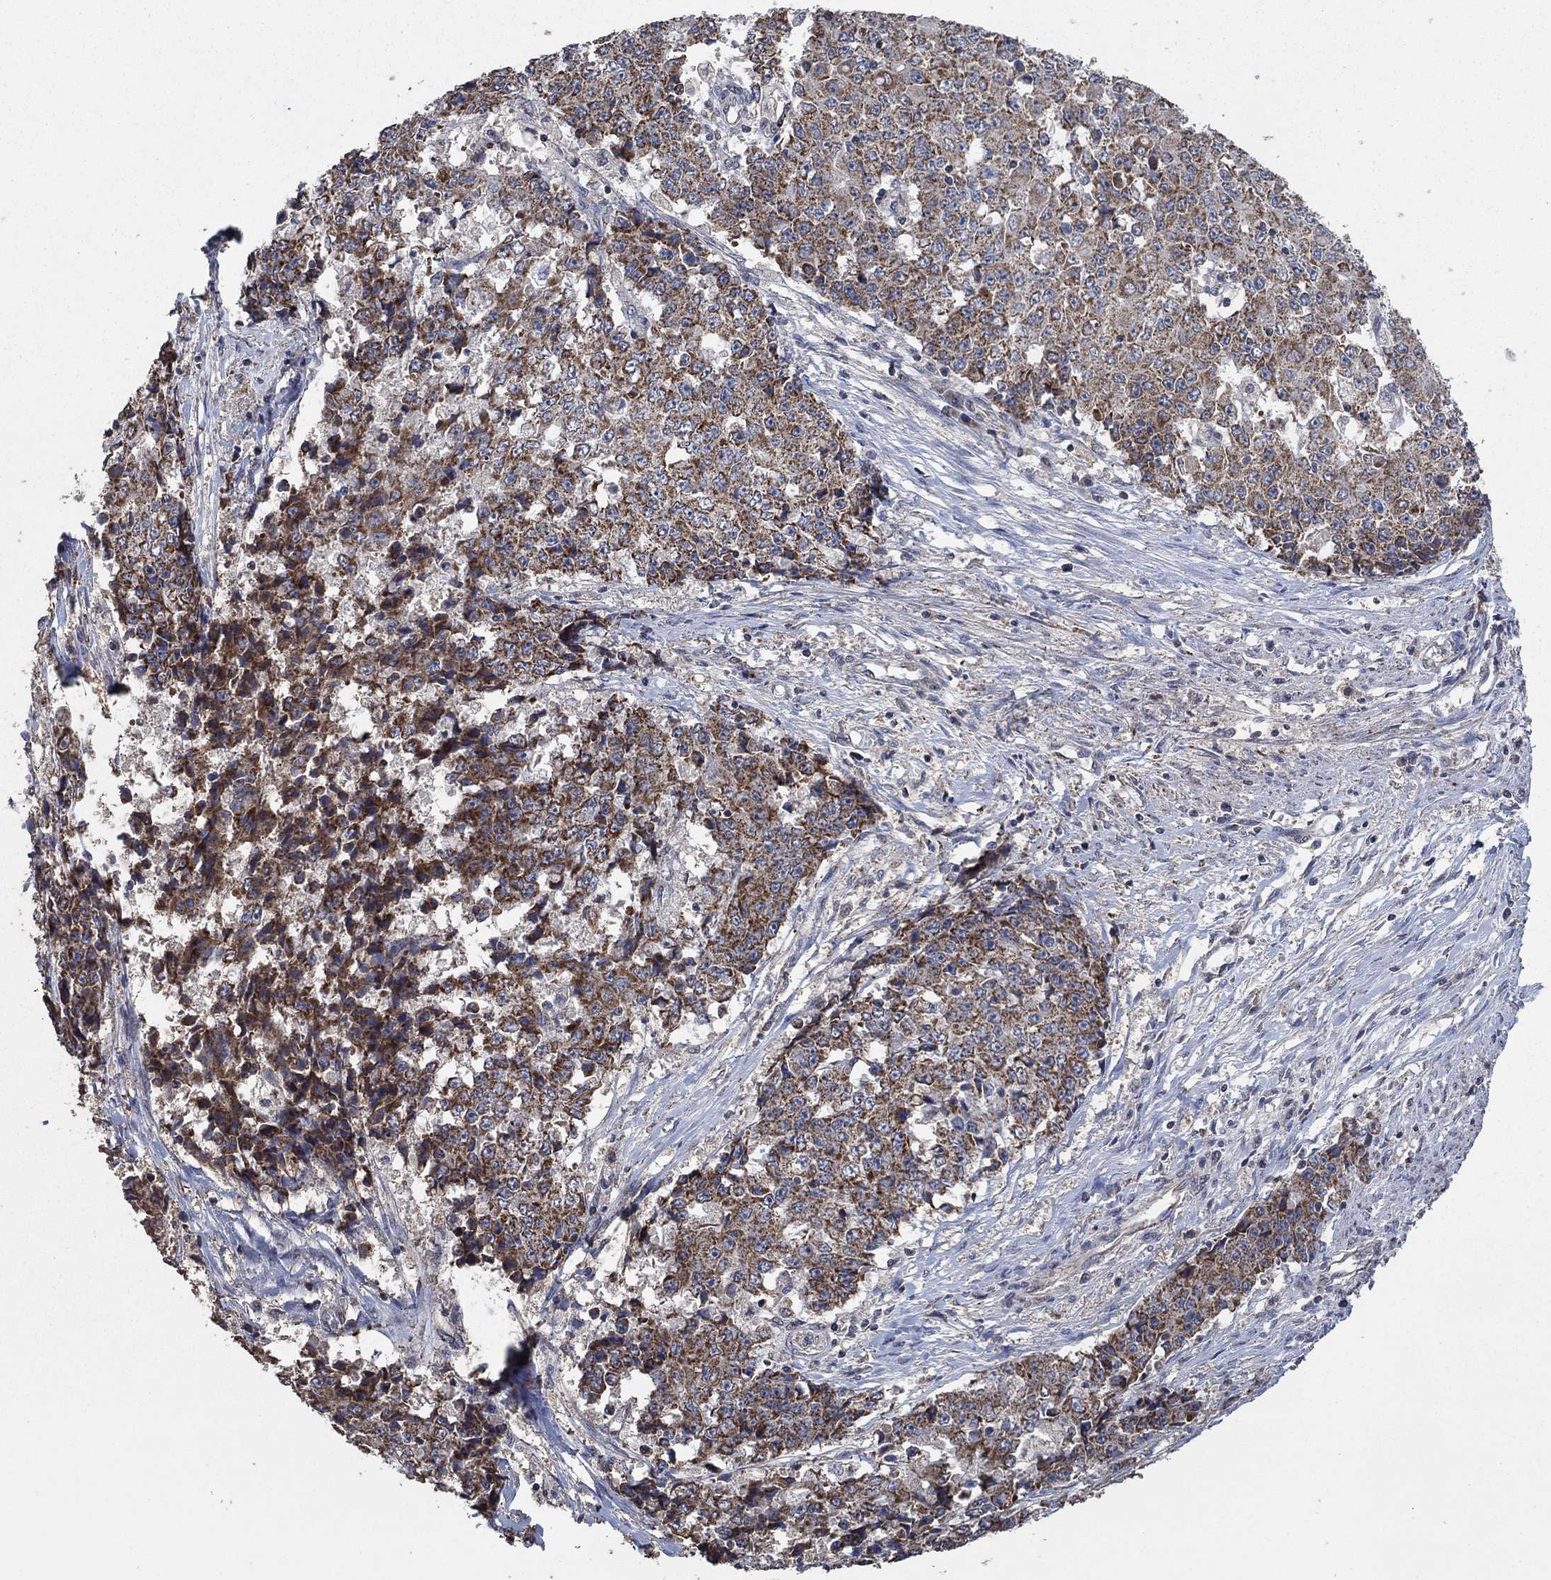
{"staining": {"intensity": "strong", "quantity": "<25%", "location": "cytoplasmic/membranous"}, "tissue": "ovarian cancer", "cell_type": "Tumor cells", "image_type": "cancer", "snomed": [{"axis": "morphology", "description": "Carcinoma, endometroid"}, {"axis": "topography", "description": "Ovary"}], "caption": "A histopathology image of ovarian cancer (endometroid carcinoma) stained for a protein reveals strong cytoplasmic/membranous brown staining in tumor cells.", "gene": "MRPS24", "patient": {"sex": "female", "age": 42}}